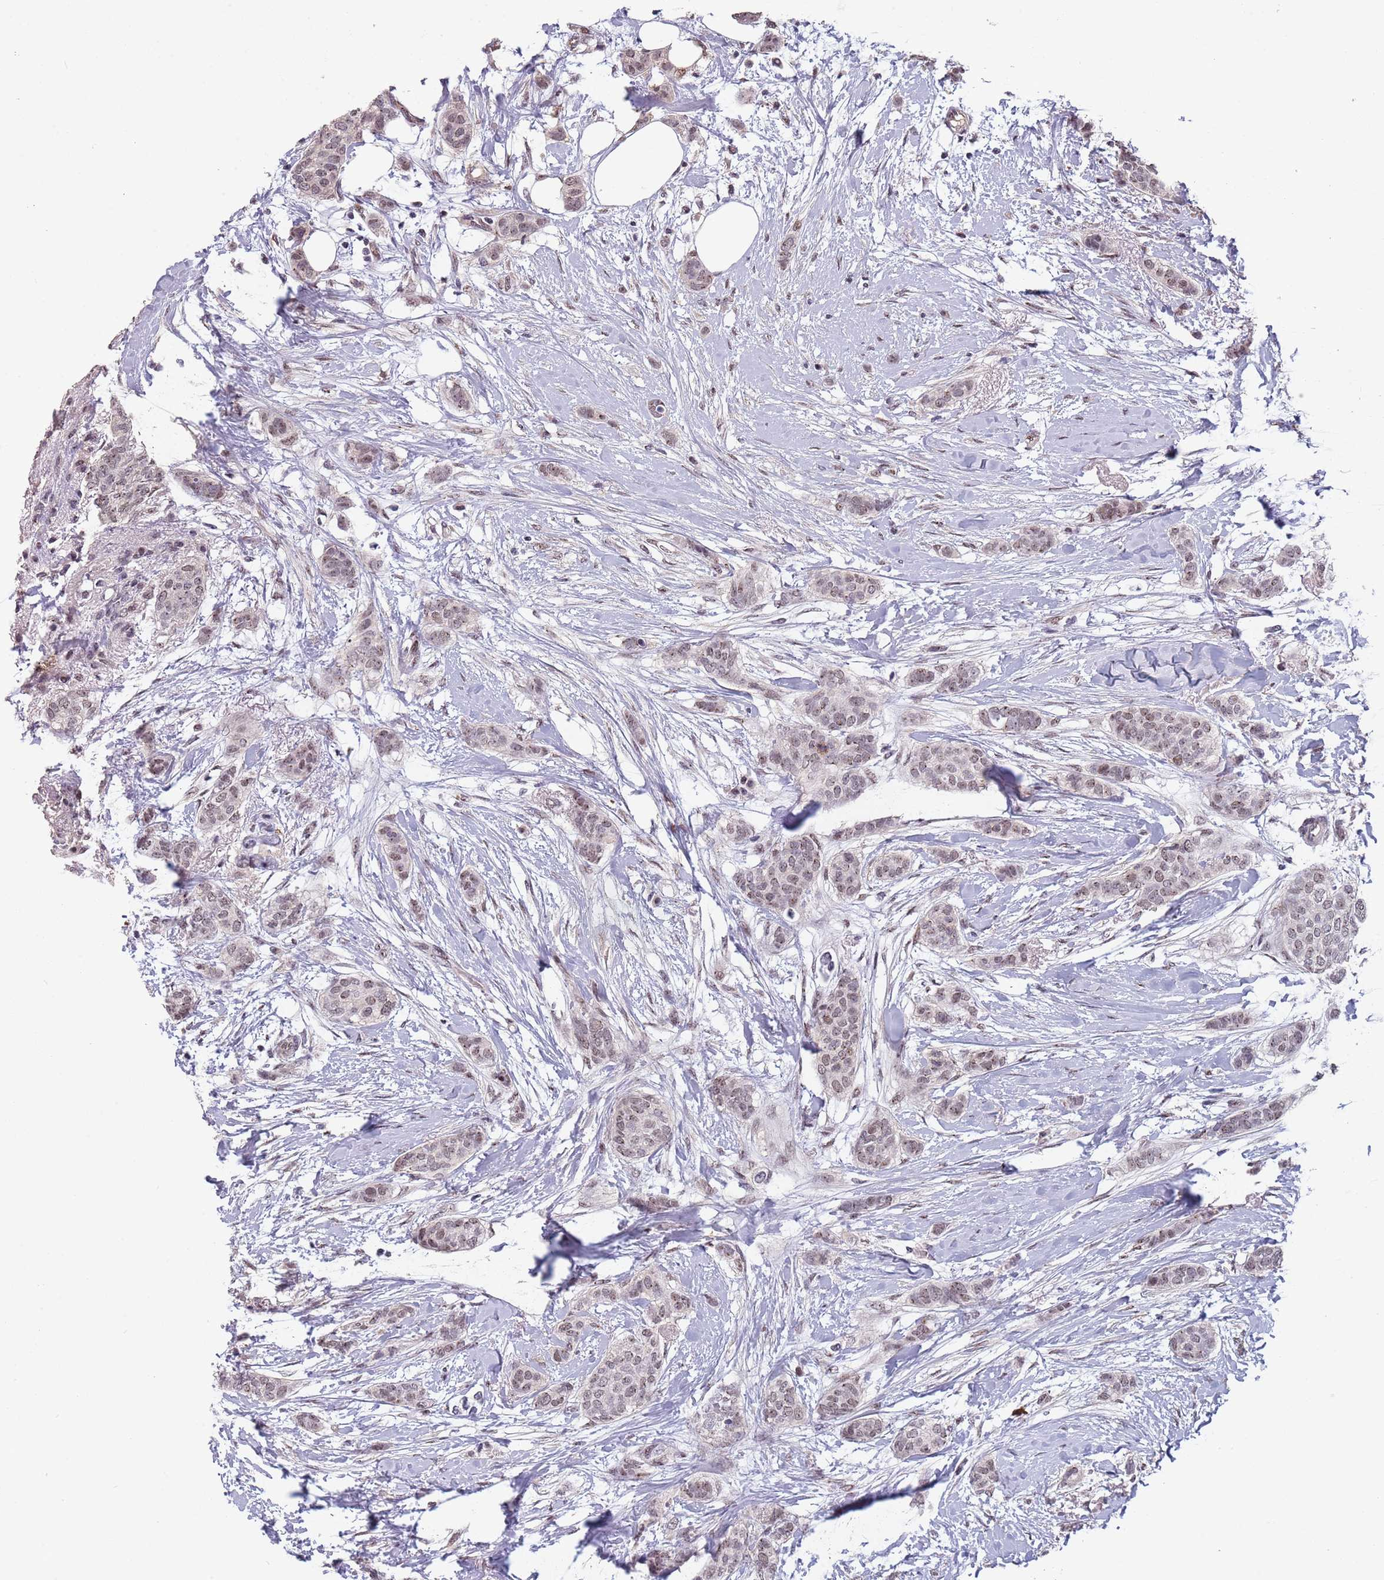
{"staining": {"intensity": "weak", "quantity": "25%-75%", "location": "nuclear"}, "tissue": "breast cancer", "cell_type": "Tumor cells", "image_type": "cancer", "snomed": [{"axis": "morphology", "description": "Duct carcinoma"}, {"axis": "topography", "description": "Breast"}], "caption": "A low amount of weak nuclear staining is present in approximately 25%-75% of tumor cells in infiltrating ductal carcinoma (breast) tissue. Nuclei are stained in blue.", "gene": "CIZ1", "patient": {"sex": "female", "age": 72}}